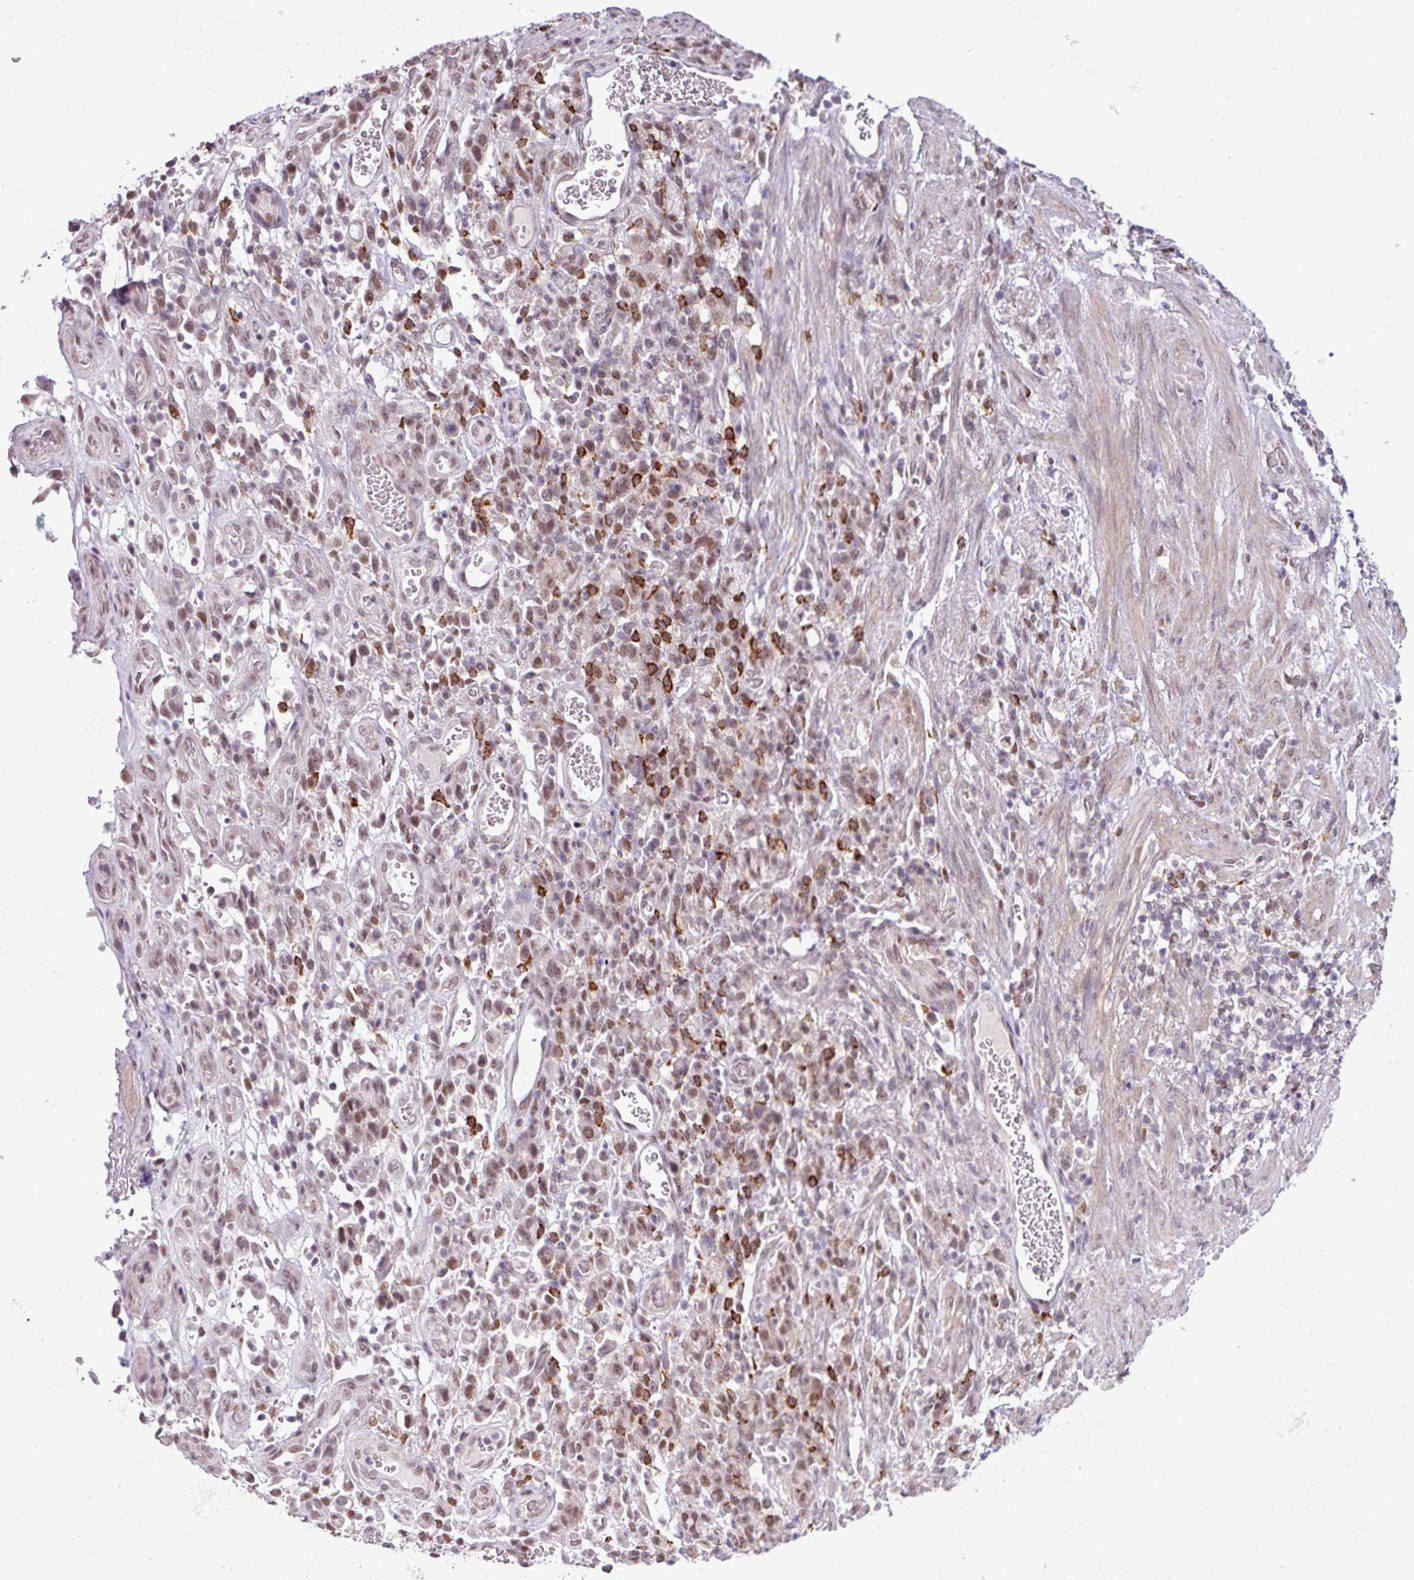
{"staining": {"intensity": "moderate", "quantity": ">75%", "location": "nuclear"}, "tissue": "stomach cancer", "cell_type": "Tumor cells", "image_type": "cancer", "snomed": [{"axis": "morphology", "description": "Adenocarcinoma, NOS"}, {"axis": "topography", "description": "Stomach"}], "caption": "Stomach cancer (adenocarcinoma) tissue demonstrates moderate nuclear positivity in about >75% of tumor cells, visualized by immunohistochemistry. The staining was performed using DAB, with brown indicating positive protein expression. Nuclei are stained blue with hematoxylin.", "gene": "NOTCH2", "patient": {"sex": "male", "age": 77}}